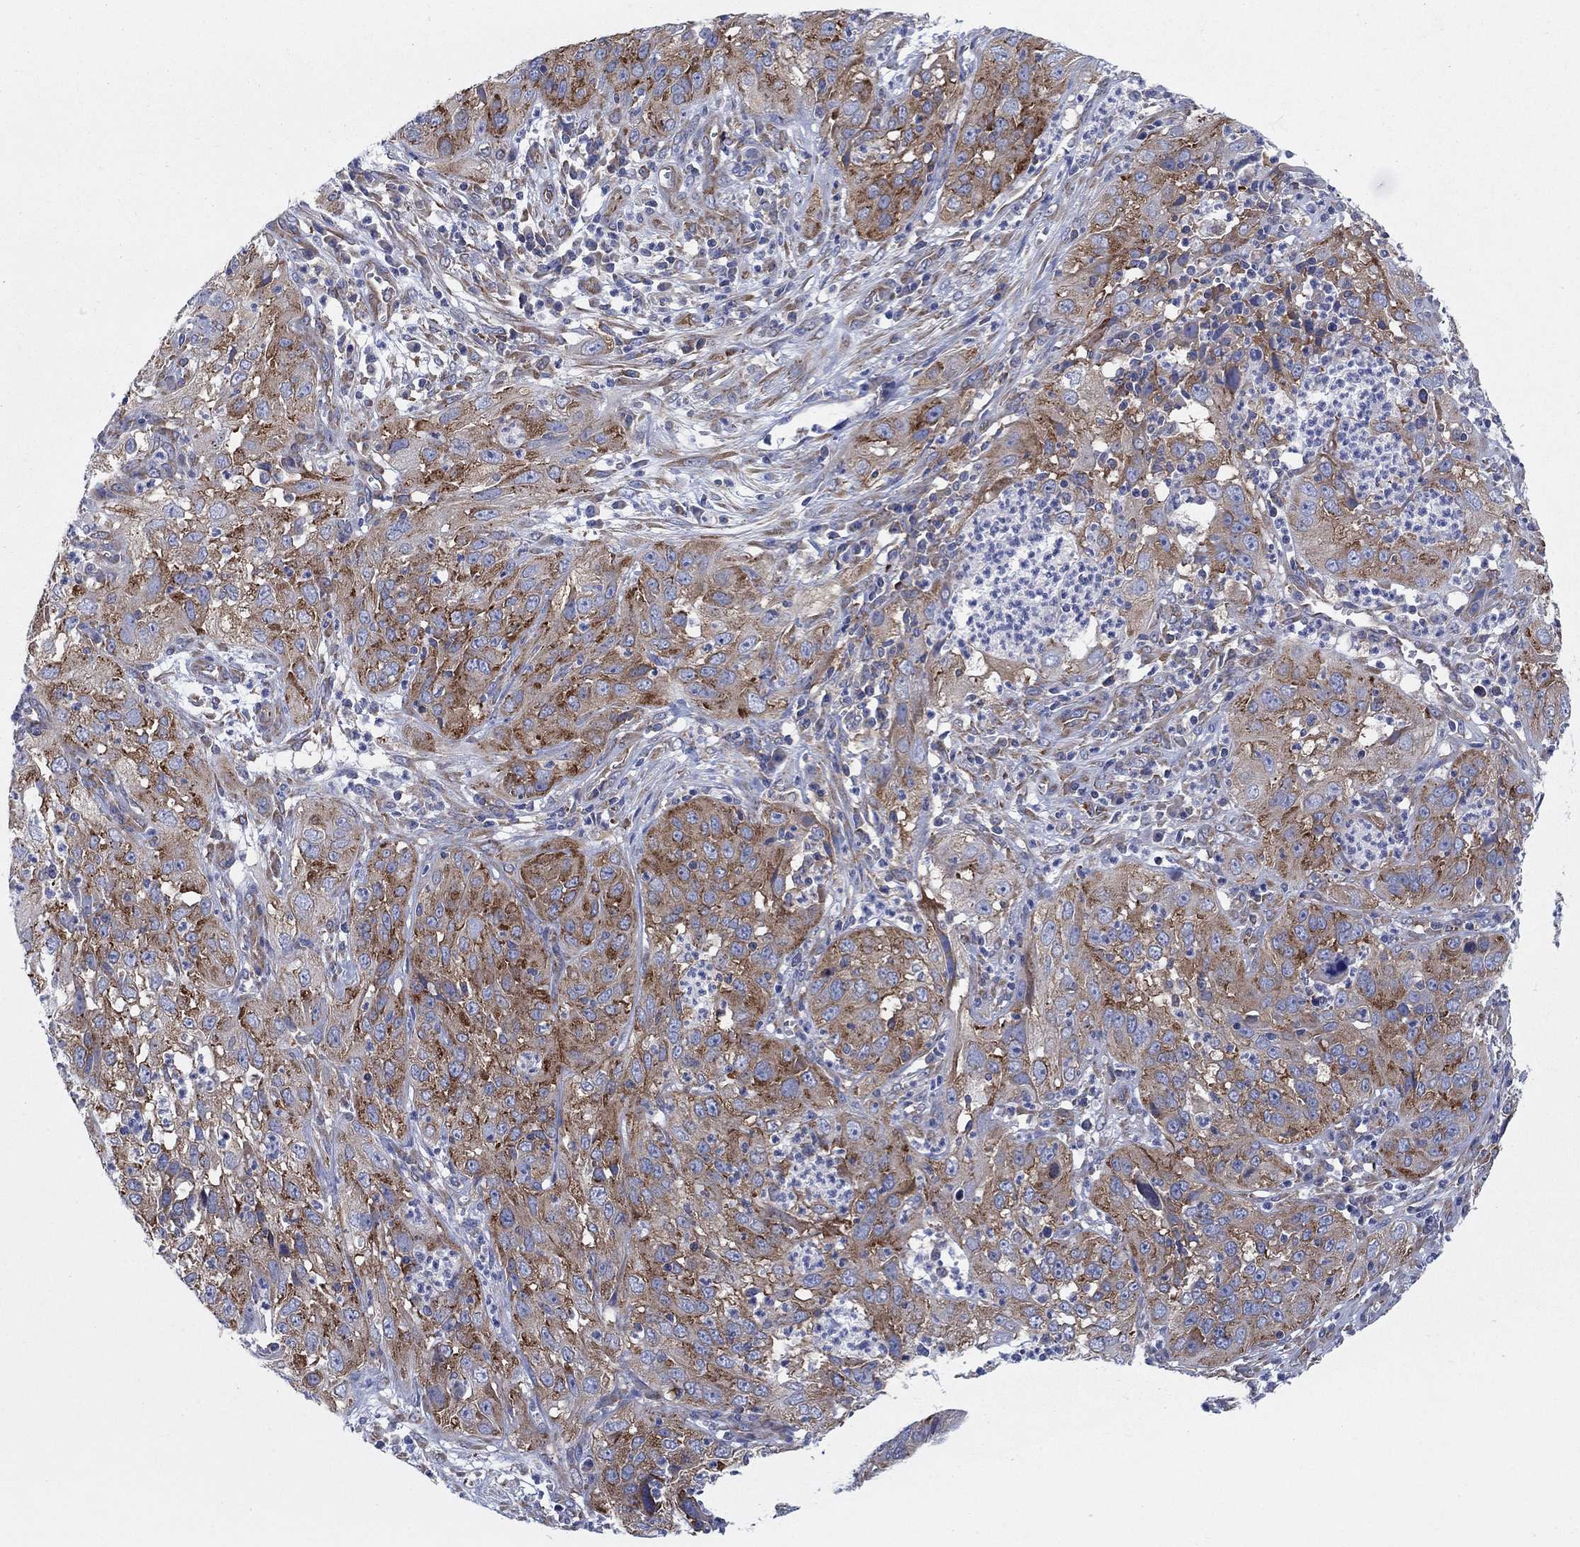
{"staining": {"intensity": "strong", "quantity": "25%-75%", "location": "cytoplasmic/membranous"}, "tissue": "cervical cancer", "cell_type": "Tumor cells", "image_type": "cancer", "snomed": [{"axis": "morphology", "description": "Squamous cell carcinoma, NOS"}, {"axis": "topography", "description": "Cervix"}], "caption": "About 25%-75% of tumor cells in human cervical cancer (squamous cell carcinoma) exhibit strong cytoplasmic/membranous protein expression as visualized by brown immunohistochemical staining.", "gene": "TMEM59", "patient": {"sex": "female", "age": 32}}